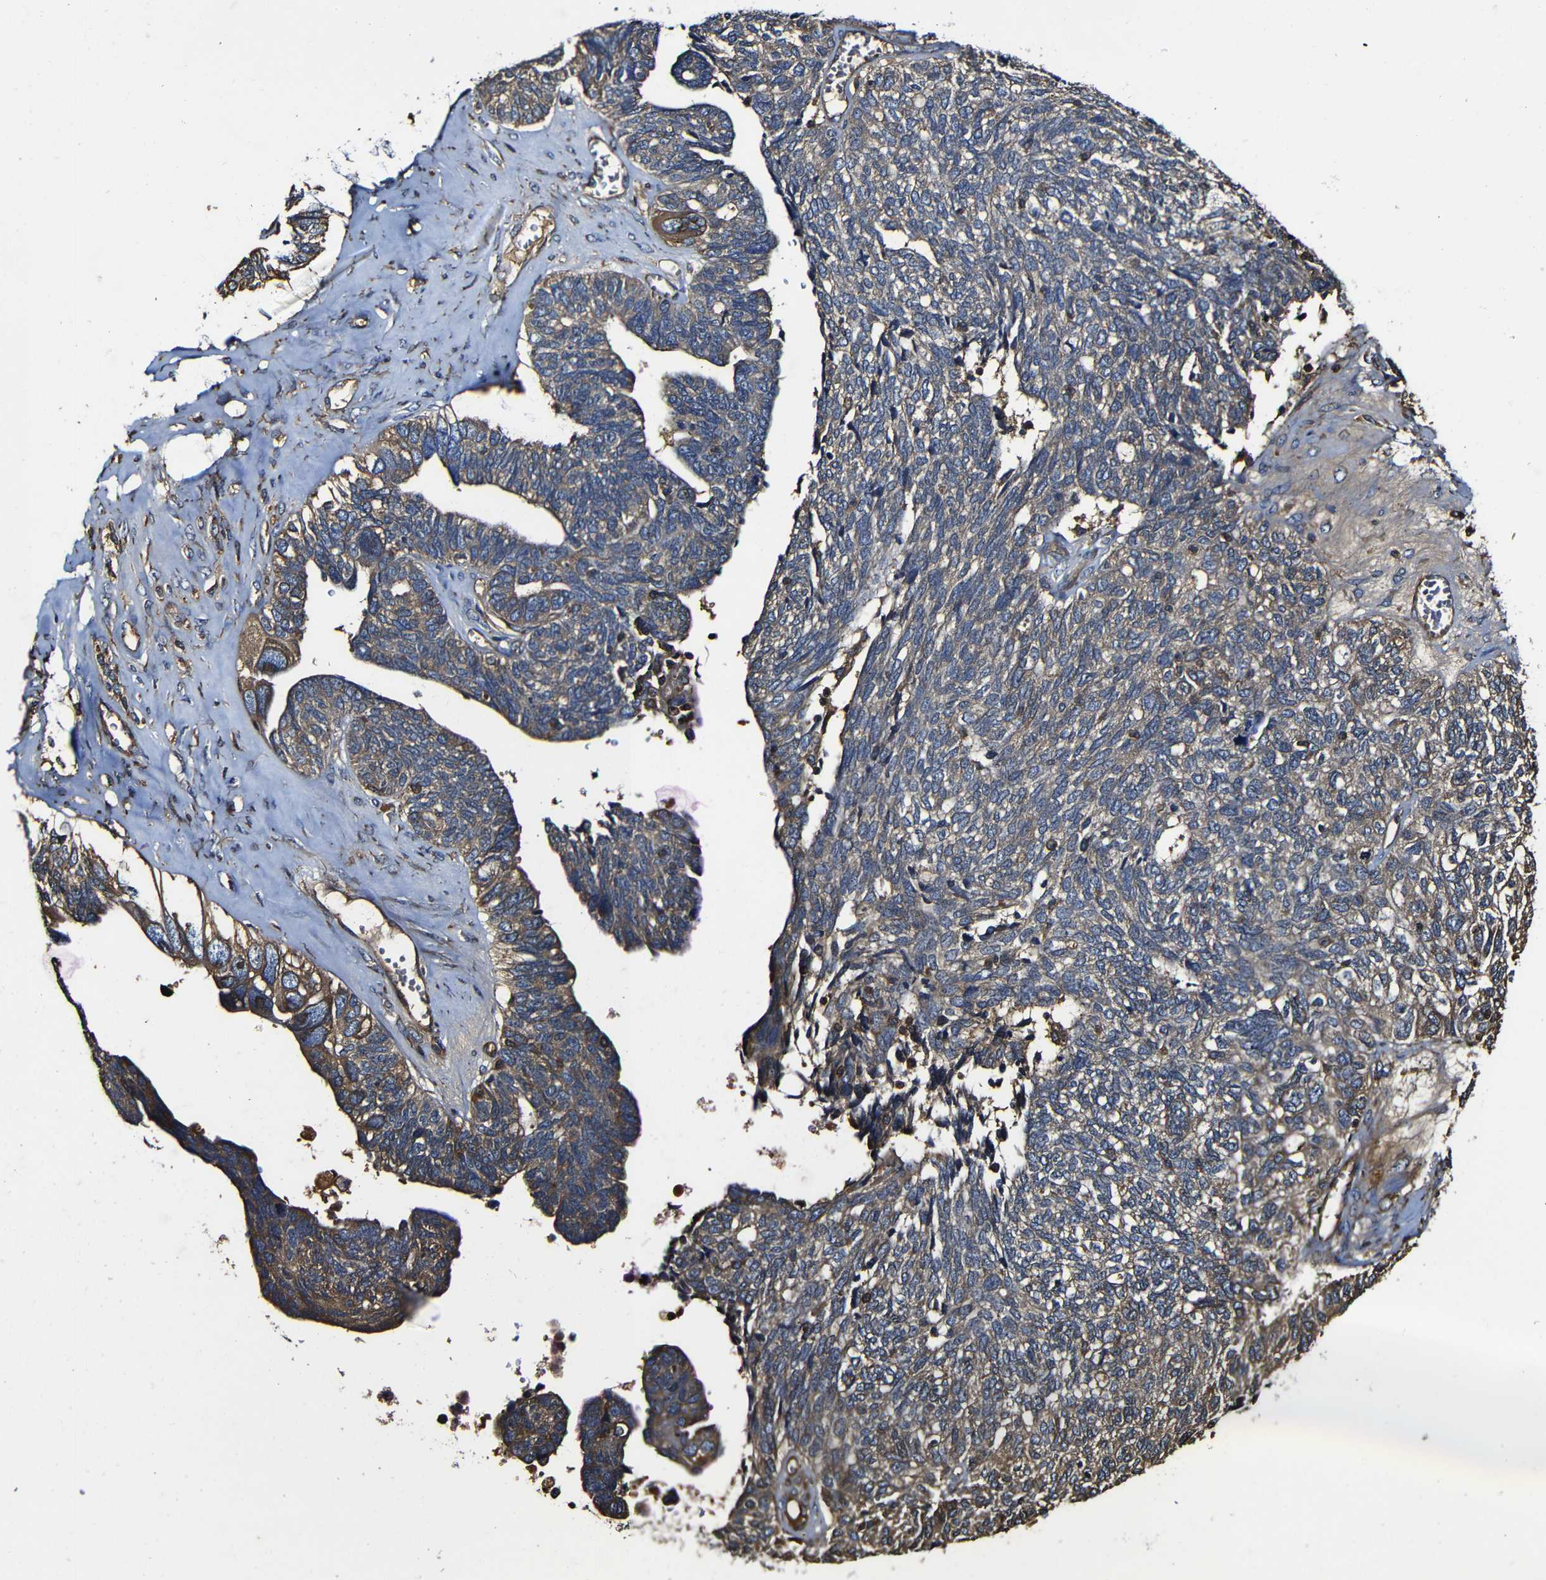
{"staining": {"intensity": "moderate", "quantity": ">75%", "location": "cytoplasmic/membranous"}, "tissue": "ovarian cancer", "cell_type": "Tumor cells", "image_type": "cancer", "snomed": [{"axis": "morphology", "description": "Cystadenocarcinoma, serous, NOS"}, {"axis": "topography", "description": "Ovary"}], "caption": "Immunohistochemical staining of ovarian serous cystadenocarcinoma displays medium levels of moderate cytoplasmic/membranous protein positivity in about >75% of tumor cells.", "gene": "MSN", "patient": {"sex": "female", "age": 79}}